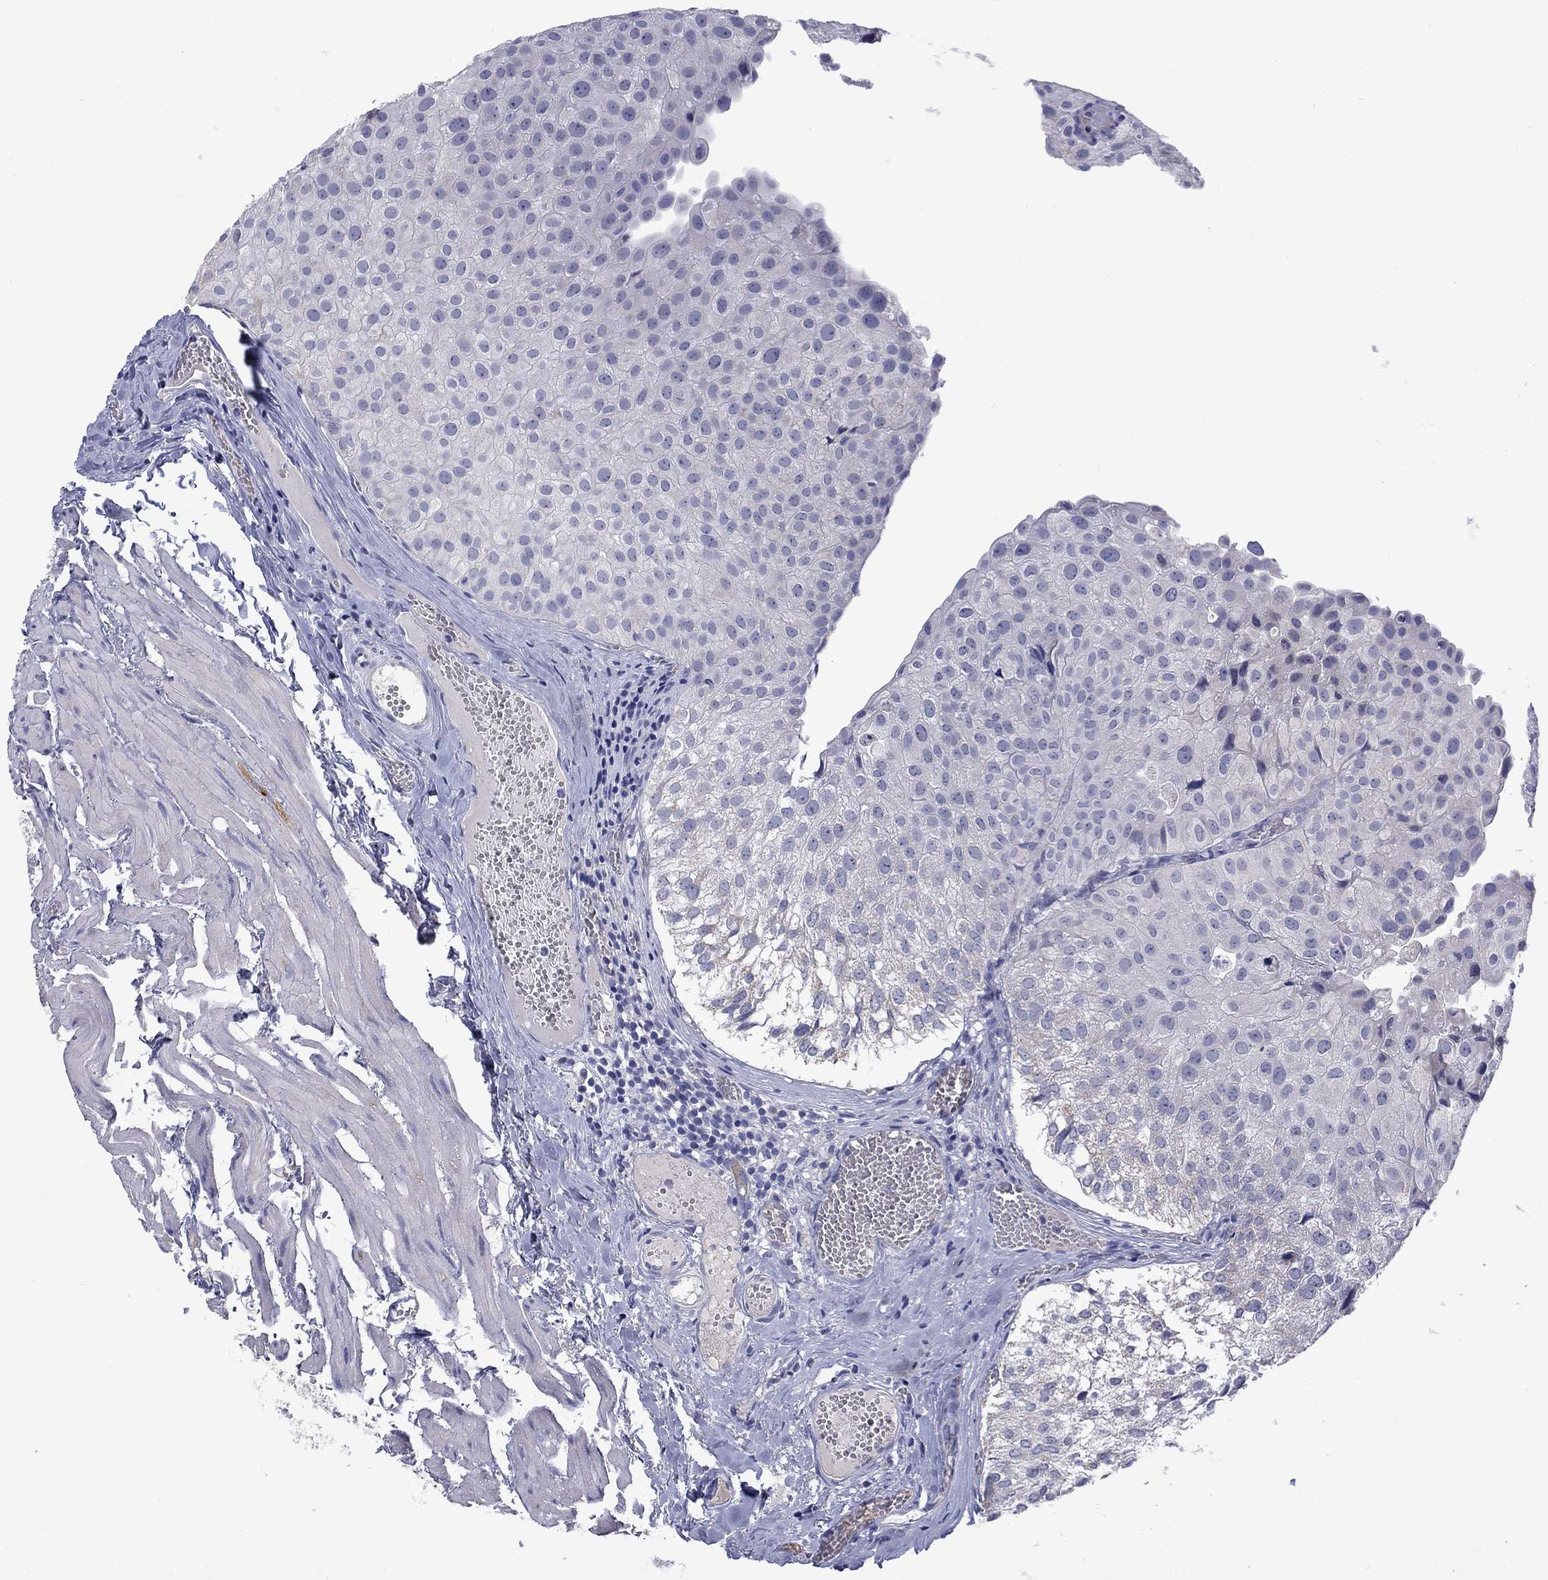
{"staining": {"intensity": "negative", "quantity": "none", "location": "none"}, "tissue": "urothelial cancer", "cell_type": "Tumor cells", "image_type": "cancer", "snomed": [{"axis": "morphology", "description": "Urothelial carcinoma, Low grade"}, {"axis": "topography", "description": "Urinary bladder"}], "caption": "IHC of urothelial cancer reveals no positivity in tumor cells.", "gene": "KCNJ16", "patient": {"sex": "female", "age": 78}}